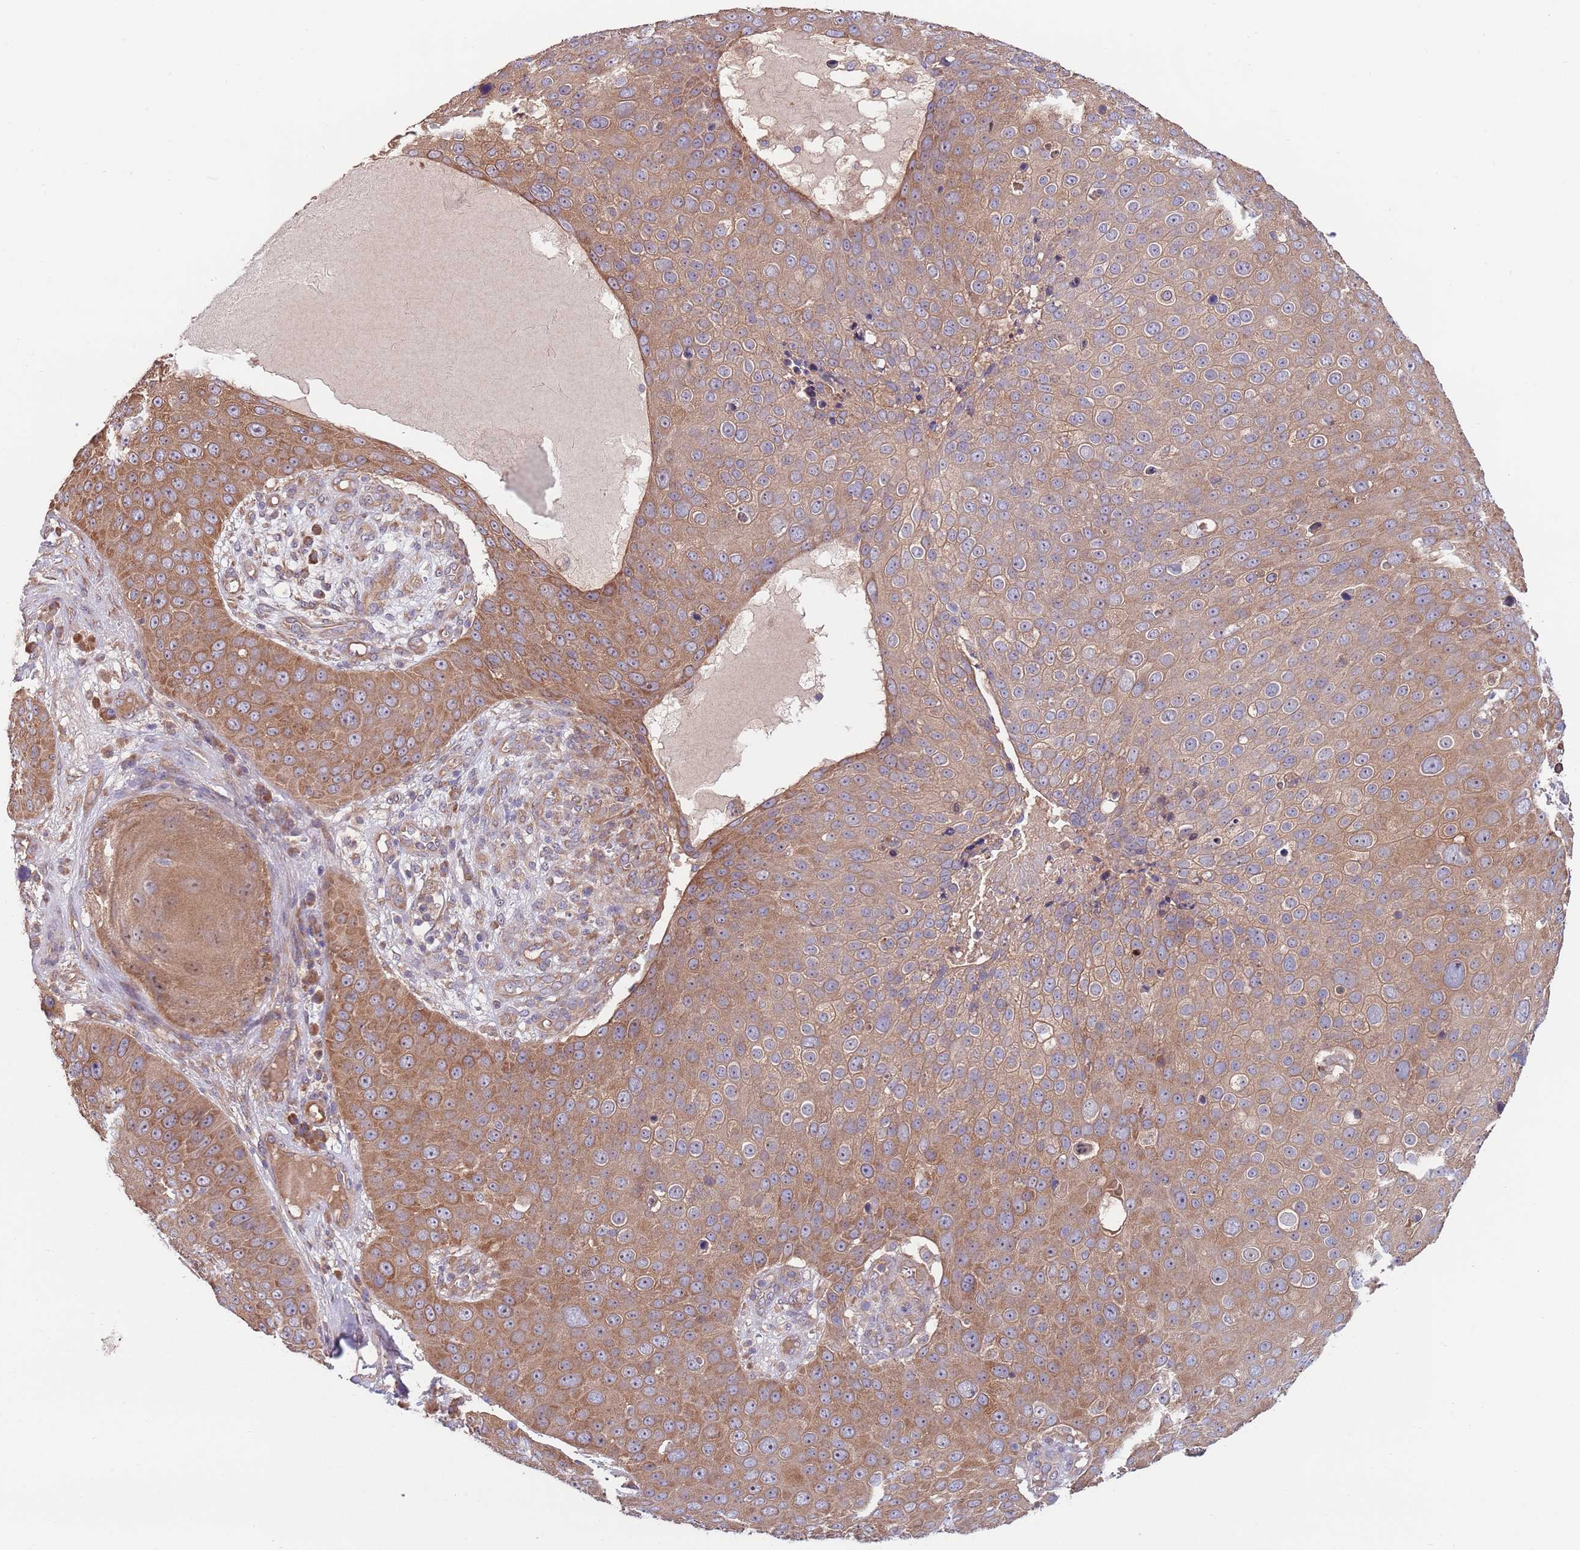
{"staining": {"intensity": "moderate", "quantity": ">75%", "location": "cytoplasmic/membranous"}, "tissue": "skin cancer", "cell_type": "Tumor cells", "image_type": "cancer", "snomed": [{"axis": "morphology", "description": "Squamous cell carcinoma, NOS"}, {"axis": "topography", "description": "Skin"}], "caption": "Immunohistochemical staining of human squamous cell carcinoma (skin) reveals medium levels of moderate cytoplasmic/membranous protein staining in approximately >75% of tumor cells.", "gene": "EIF3F", "patient": {"sex": "male", "age": 71}}